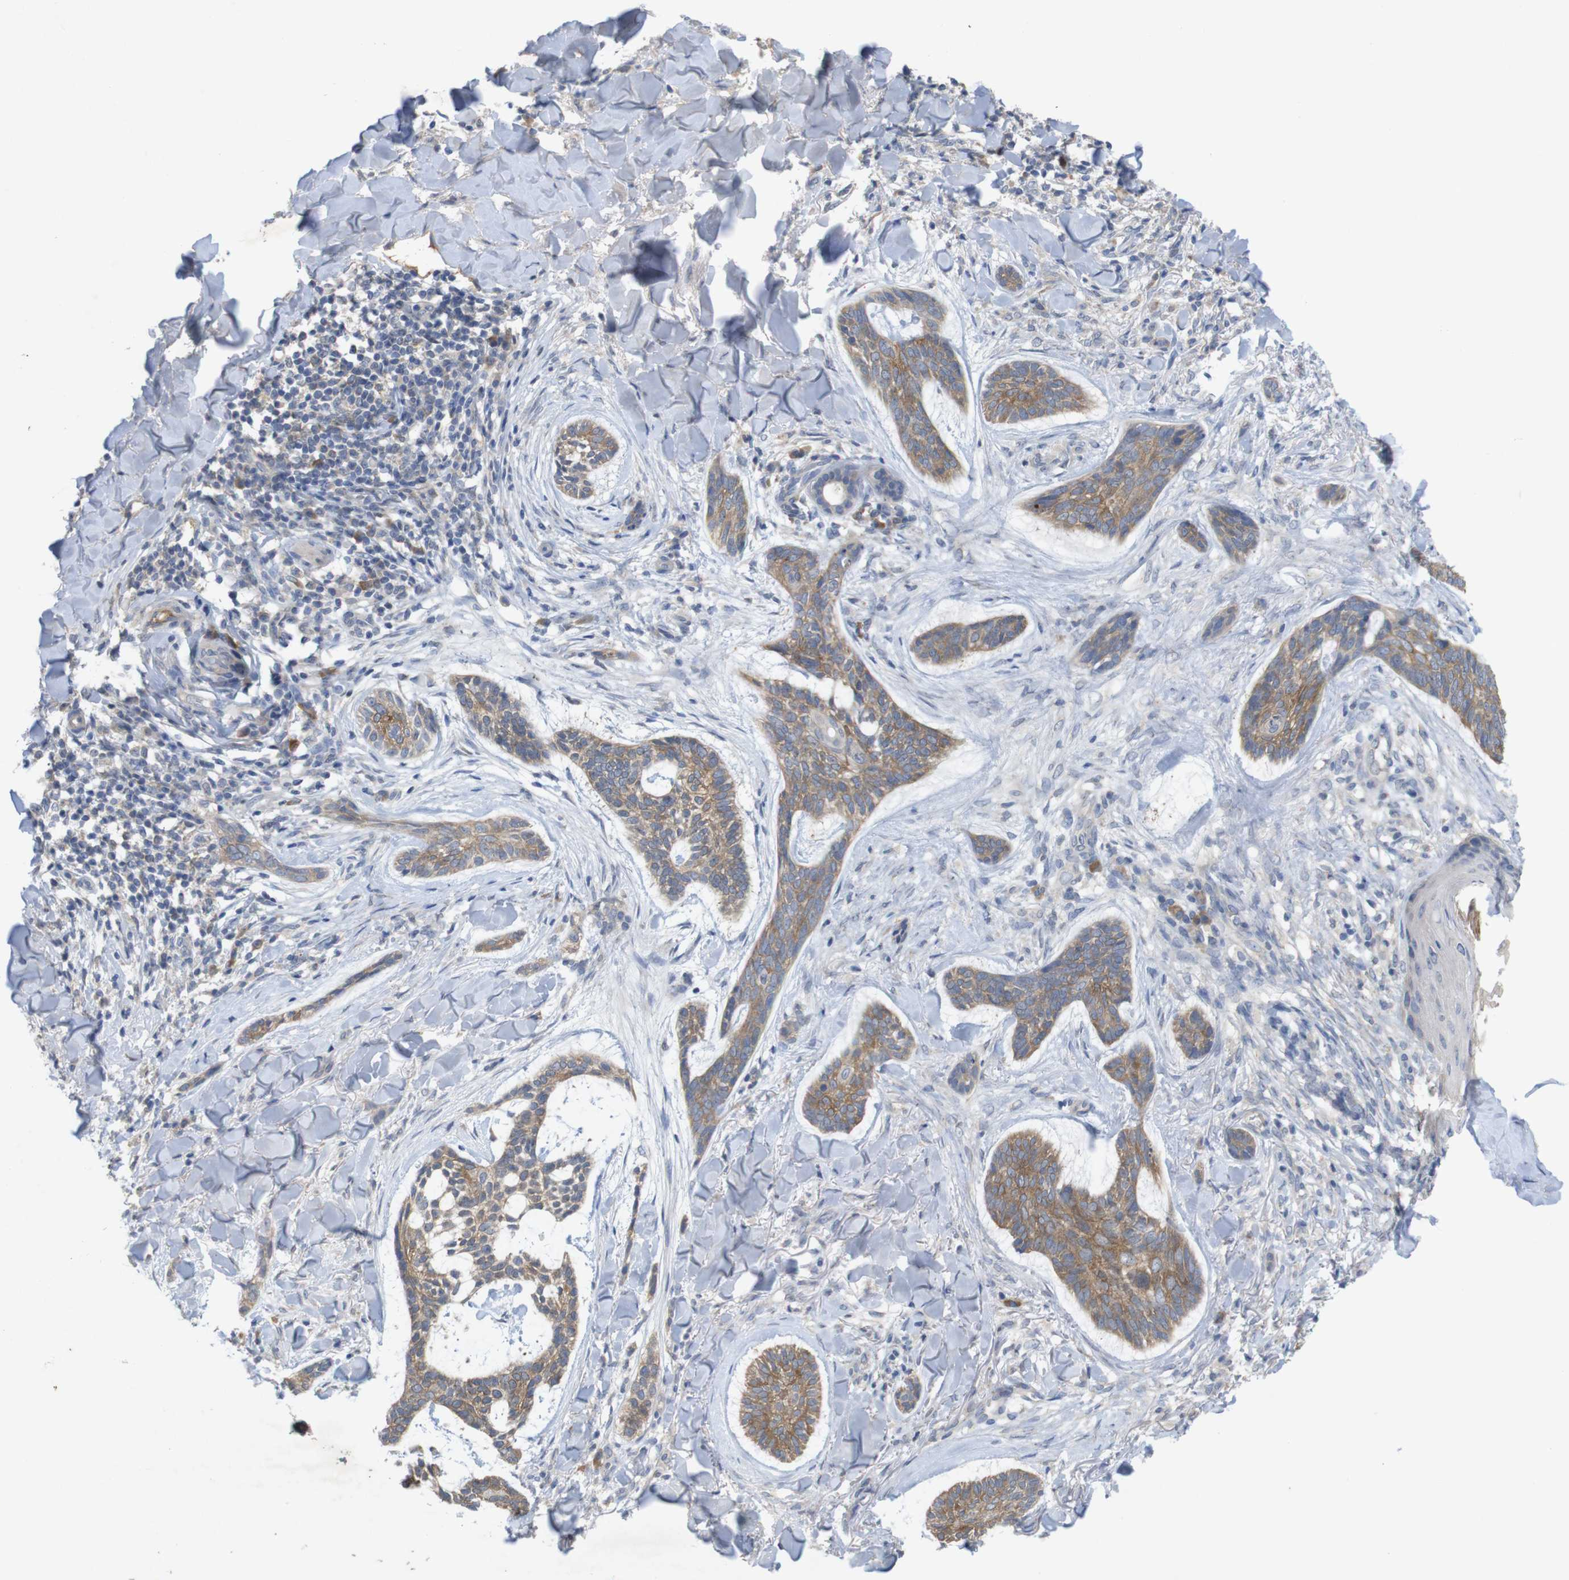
{"staining": {"intensity": "moderate", "quantity": ">75%", "location": "cytoplasmic/membranous"}, "tissue": "skin cancer", "cell_type": "Tumor cells", "image_type": "cancer", "snomed": [{"axis": "morphology", "description": "Basal cell carcinoma"}, {"axis": "topography", "description": "Skin"}], "caption": "Skin cancer tissue exhibits moderate cytoplasmic/membranous expression in about >75% of tumor cells, visualized by immunohistochemistry. (brown staining indicates protein expression, while blue staining denotes nuclei).", "gene": "BCAR3", "patient": {"sex": "male", "age": 43}}